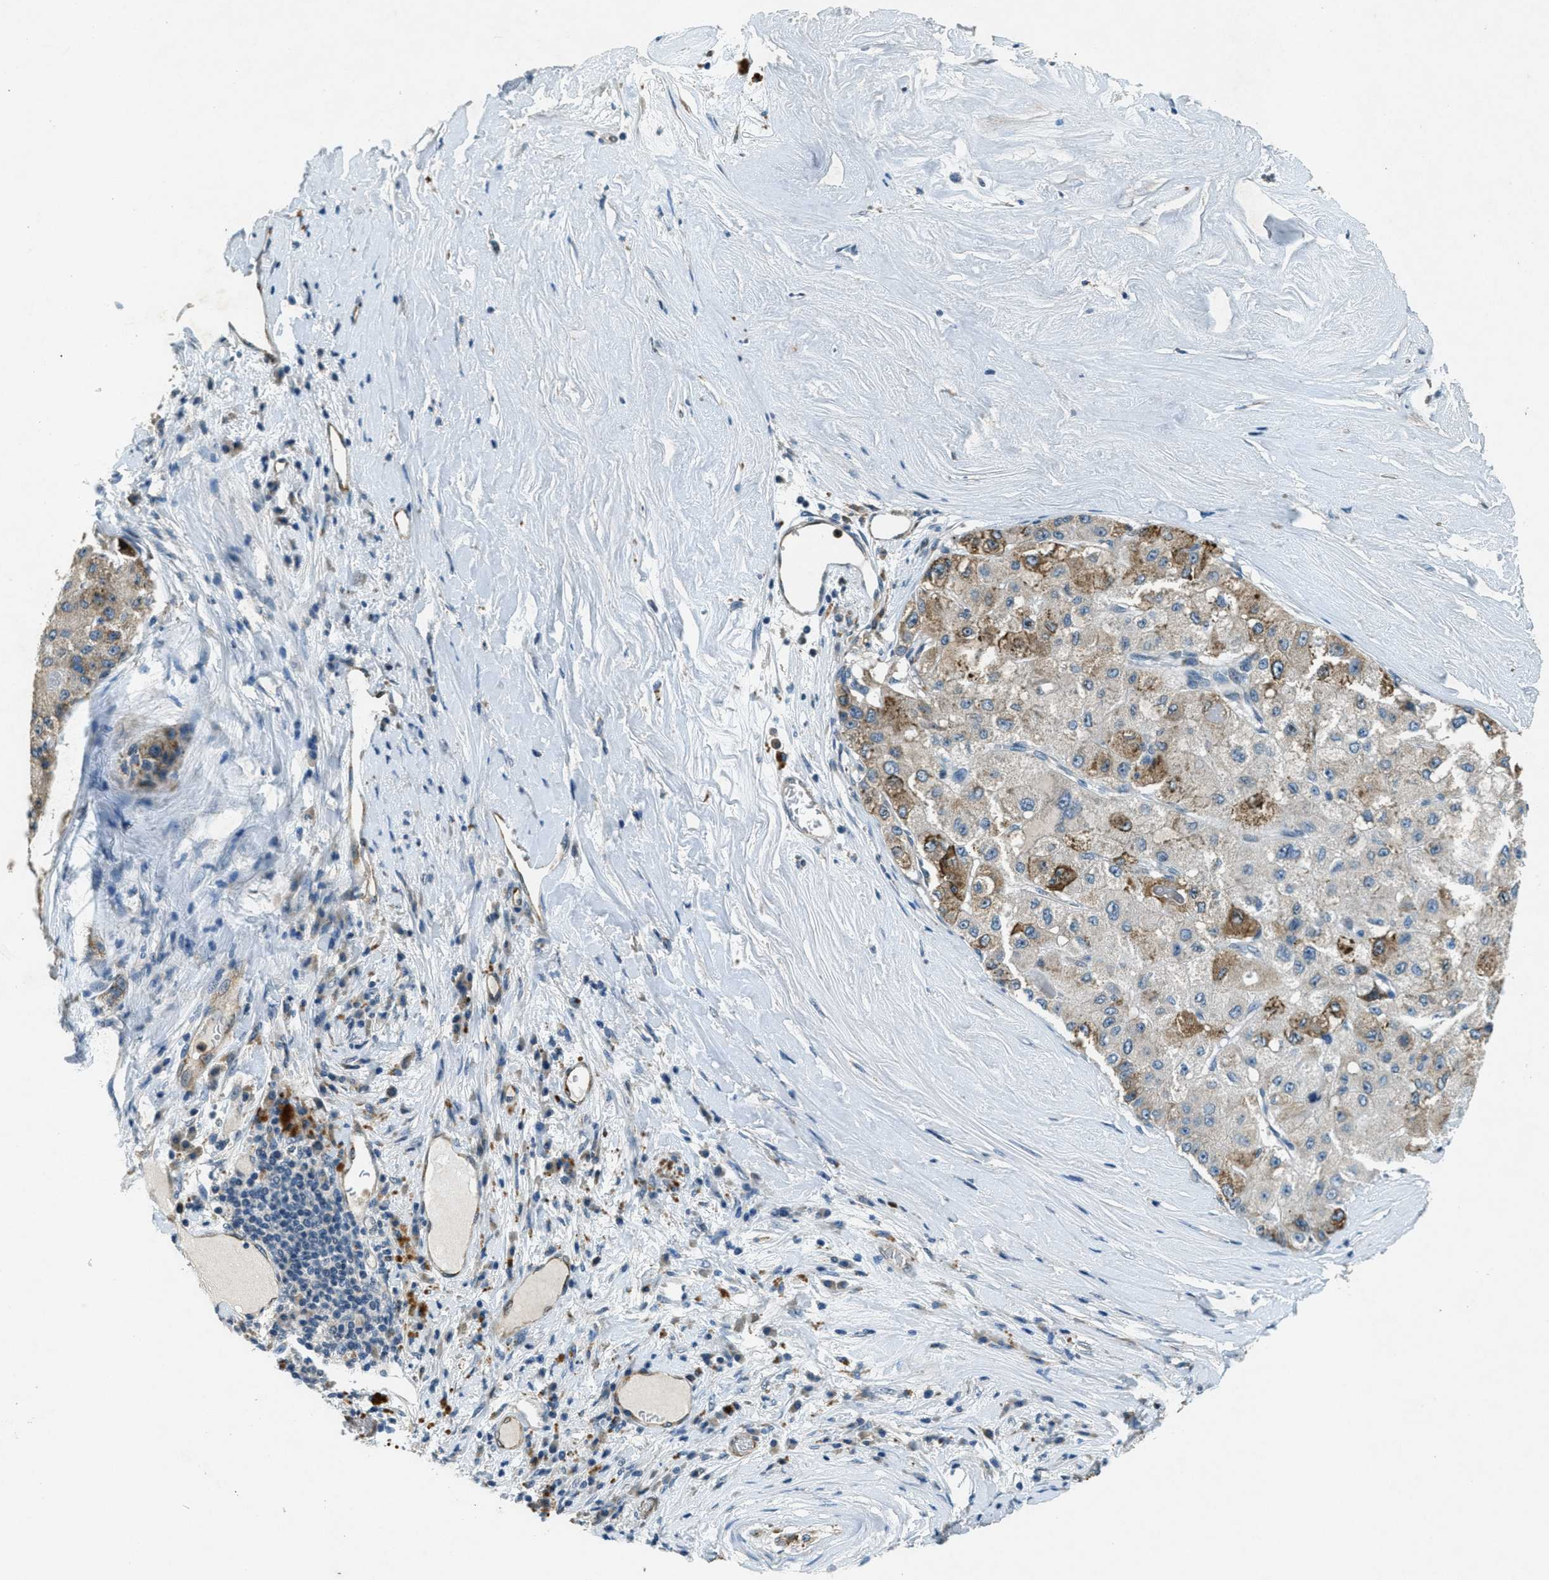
{"staining": {"intensity": "moderate", "quantity": "<25%", "location": "cytoplasmic/membranous"}, "tissue": "liver cancer", "cell_type": "Tumor cells", "image_type": "cancer", "snomed": [{"axis": "morphology", "description": "Carcinoma, Hepatocellular, NOS"}, {"axis": "topography", "description": "Liver"}], "caption": "Protein staining by immunohistochemistry exhibits moderate cytoplasmic/membranous positivity in about <25% of tumor cells in hepatocellular carcinoma (liver). Nuclei are stained in blue.", "gene": "RAB3D", "patient": {"sex": "male", "age": 80}}